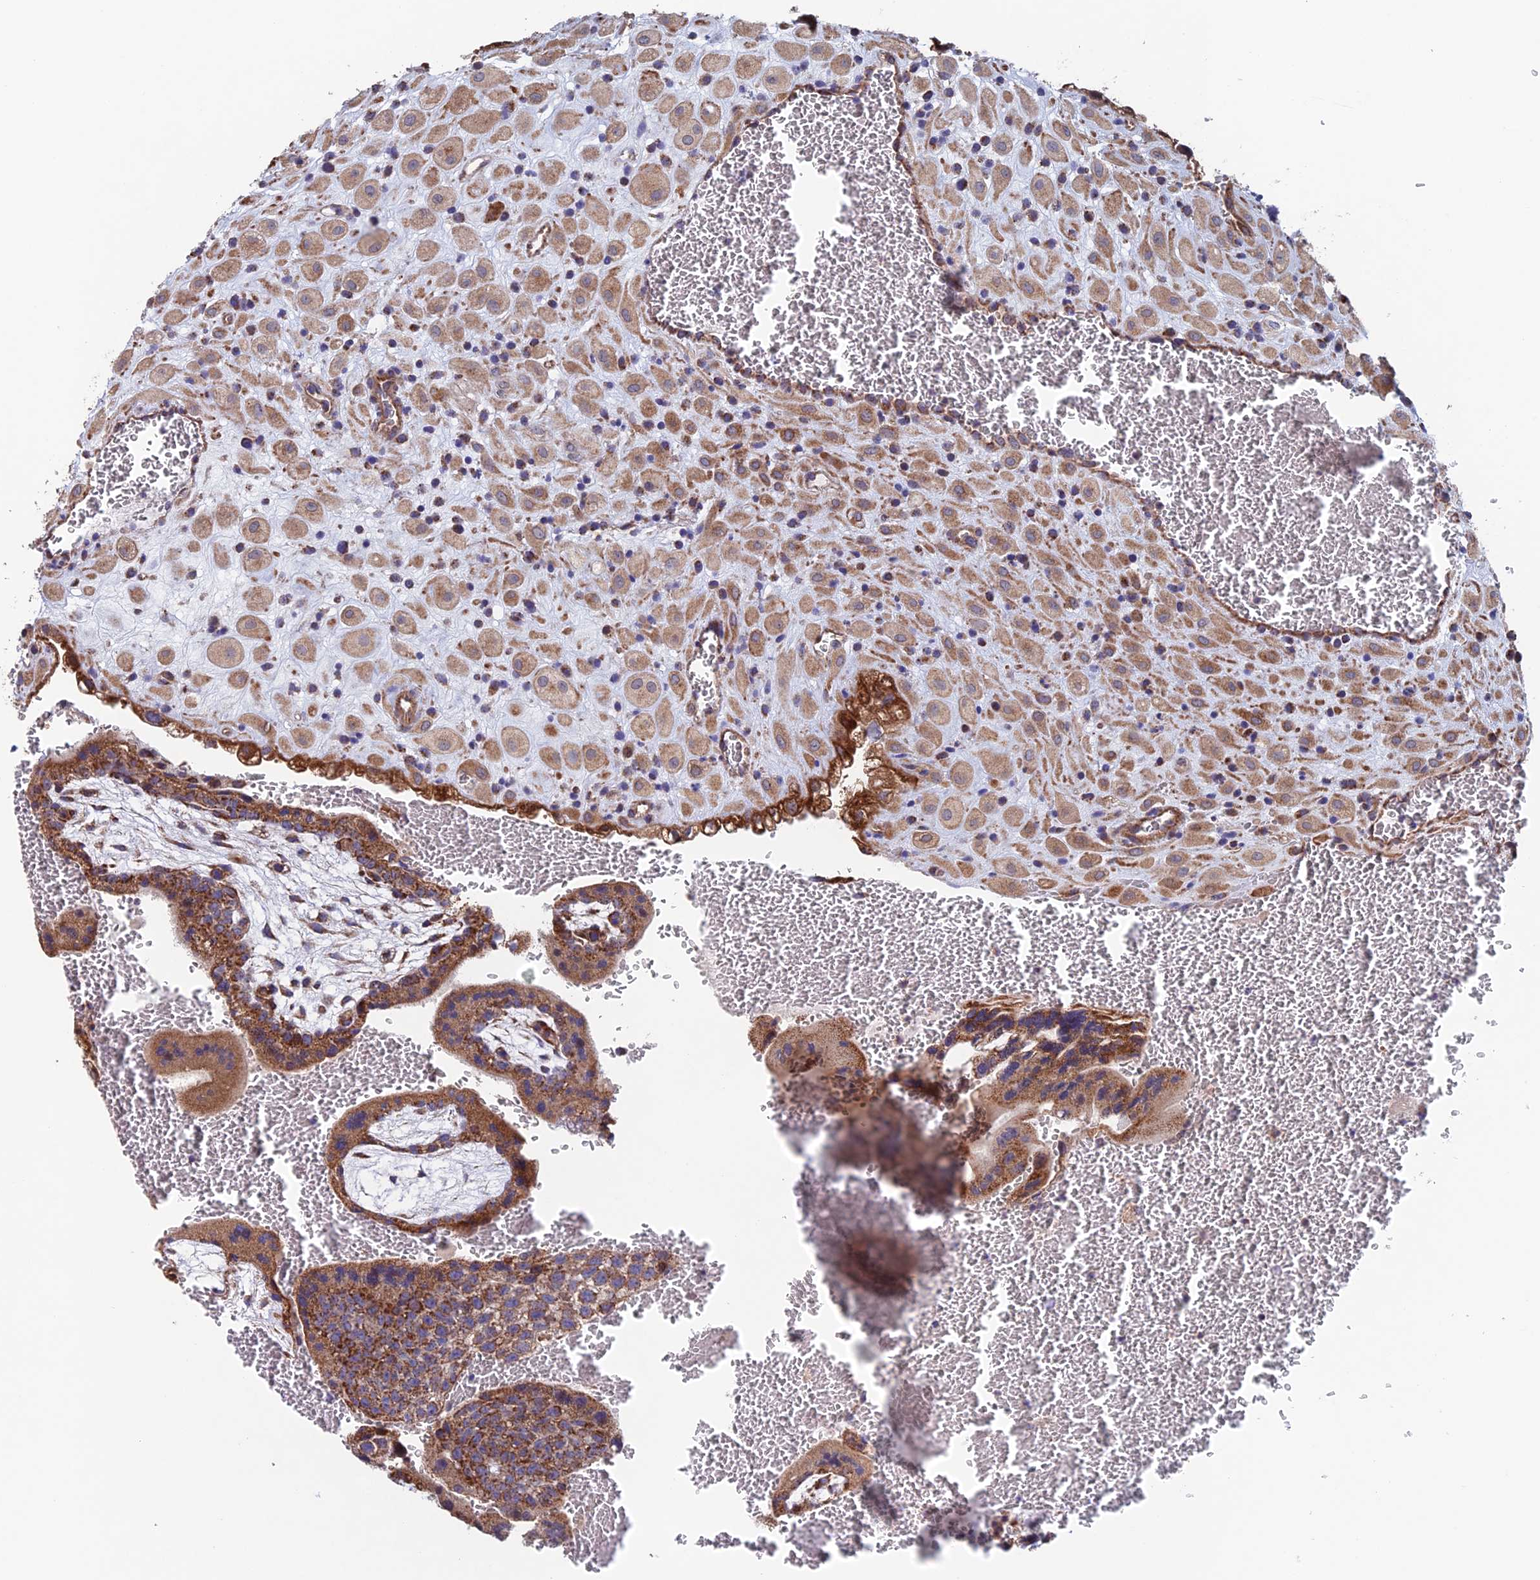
{"staining": {"intensity": "moderate", "quantity": ">75%", "location": "cytoplasmic/membranous"}, "tissue": "placenta", "cell_type": "Decidual cells", "image_type": "normal", "snomed": [{"axis": "morphology", "description": "Normal tissue, NOS"}, {"axis": "topography", "description": "Placenta"}], "caption": "Protein expression analysis of benign placenta exhibits moderate cytoplasmic/membranous positivity in approximately >75% of decidual cells.", "gene": "MRPL1", "patient": {"sex": "female", "age": 35}}